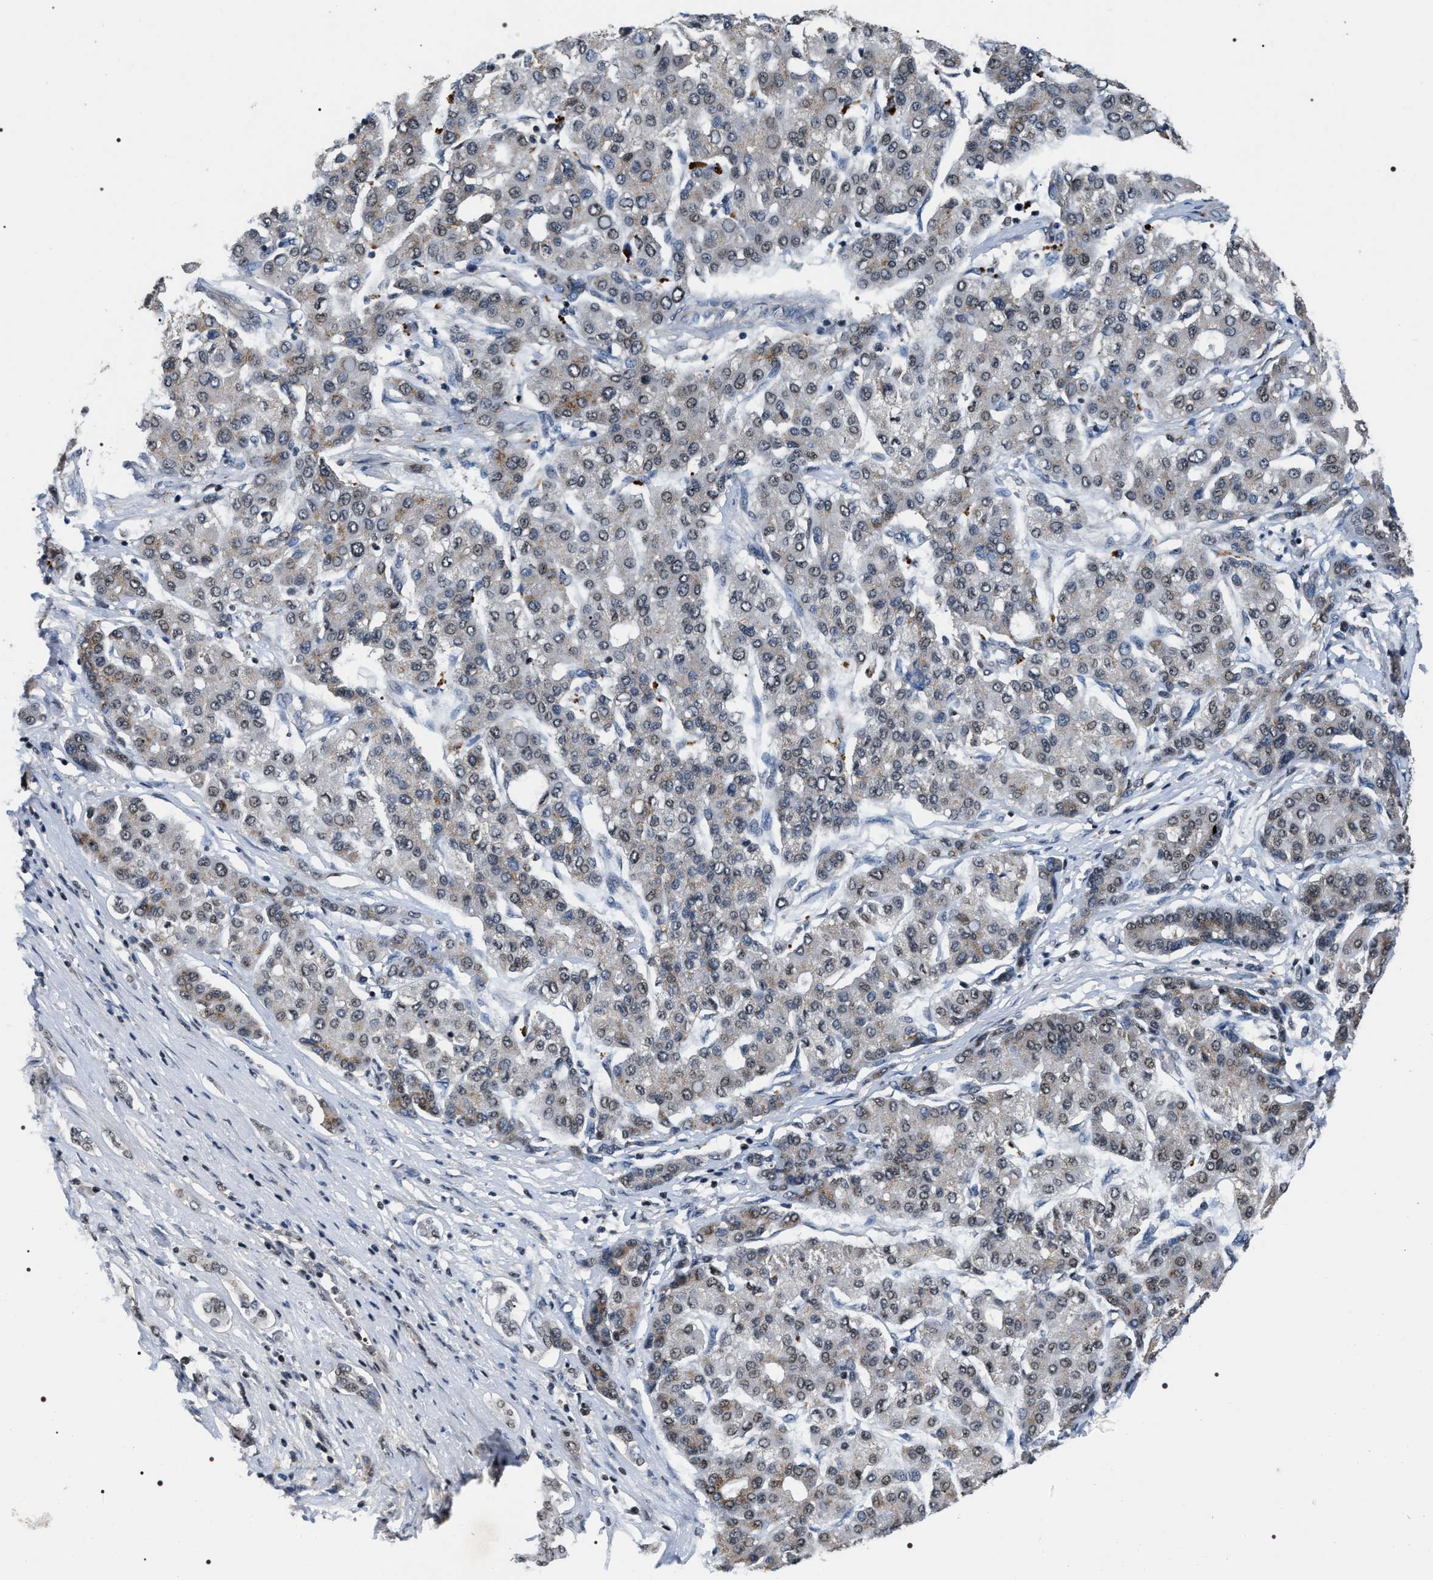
{"staining": {"intensity": "weak", "quantity": "25%-75%", "location": "cytoplasmic/membranous"}, "tissue": "liver cancer", "cell_type": "Tumor cells", "image_type": "cancer", "snomed": [{"axis": "morphology", "description": "Carcinoma, Hepatocellular, NOS"}, {"axis": "topography", "description": "Liver"}], "caption": "Immunohistochemistry of human liver cancer (hepatocellular carcinoma) displays low levels of weak cytoplasmic/membranous expression in approximately 25%-75% of tumor cells.", "gene": "C7orf25", "patient": {"sex": "male", "age": 65}}